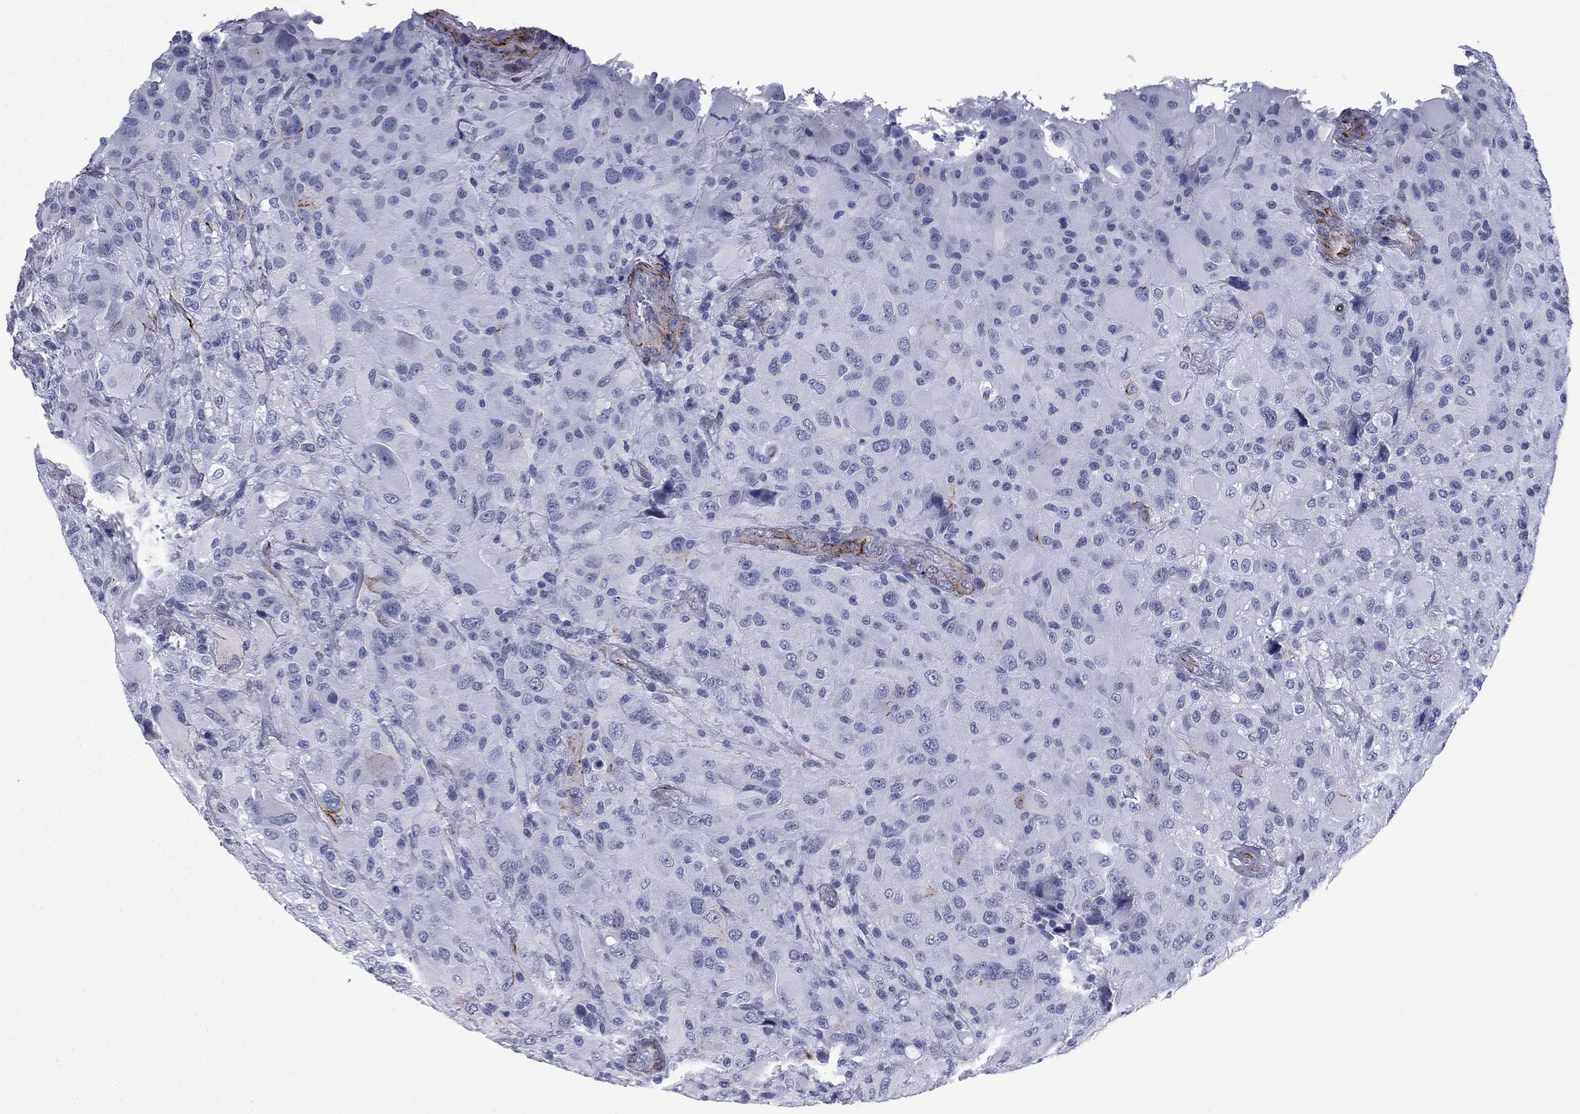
{"staining": {"intensity": "negative", "quantity": "none", "location": "none"}, "tissue": "glioma", "cell_type": "Tumor cells", "image_type": "cancer", "snomed": [{"axis": "morphology", "description": "Glioma, malignant, High grade"}, {"axis": "topography", "description": "Cerebral cortex"}], "caption": "Glioma stained for a protein using immunohistochemistry exhibits no expression tumor cells.", "gene": "CAVIN3", "patient": {"sex": "male", "age": 35}}